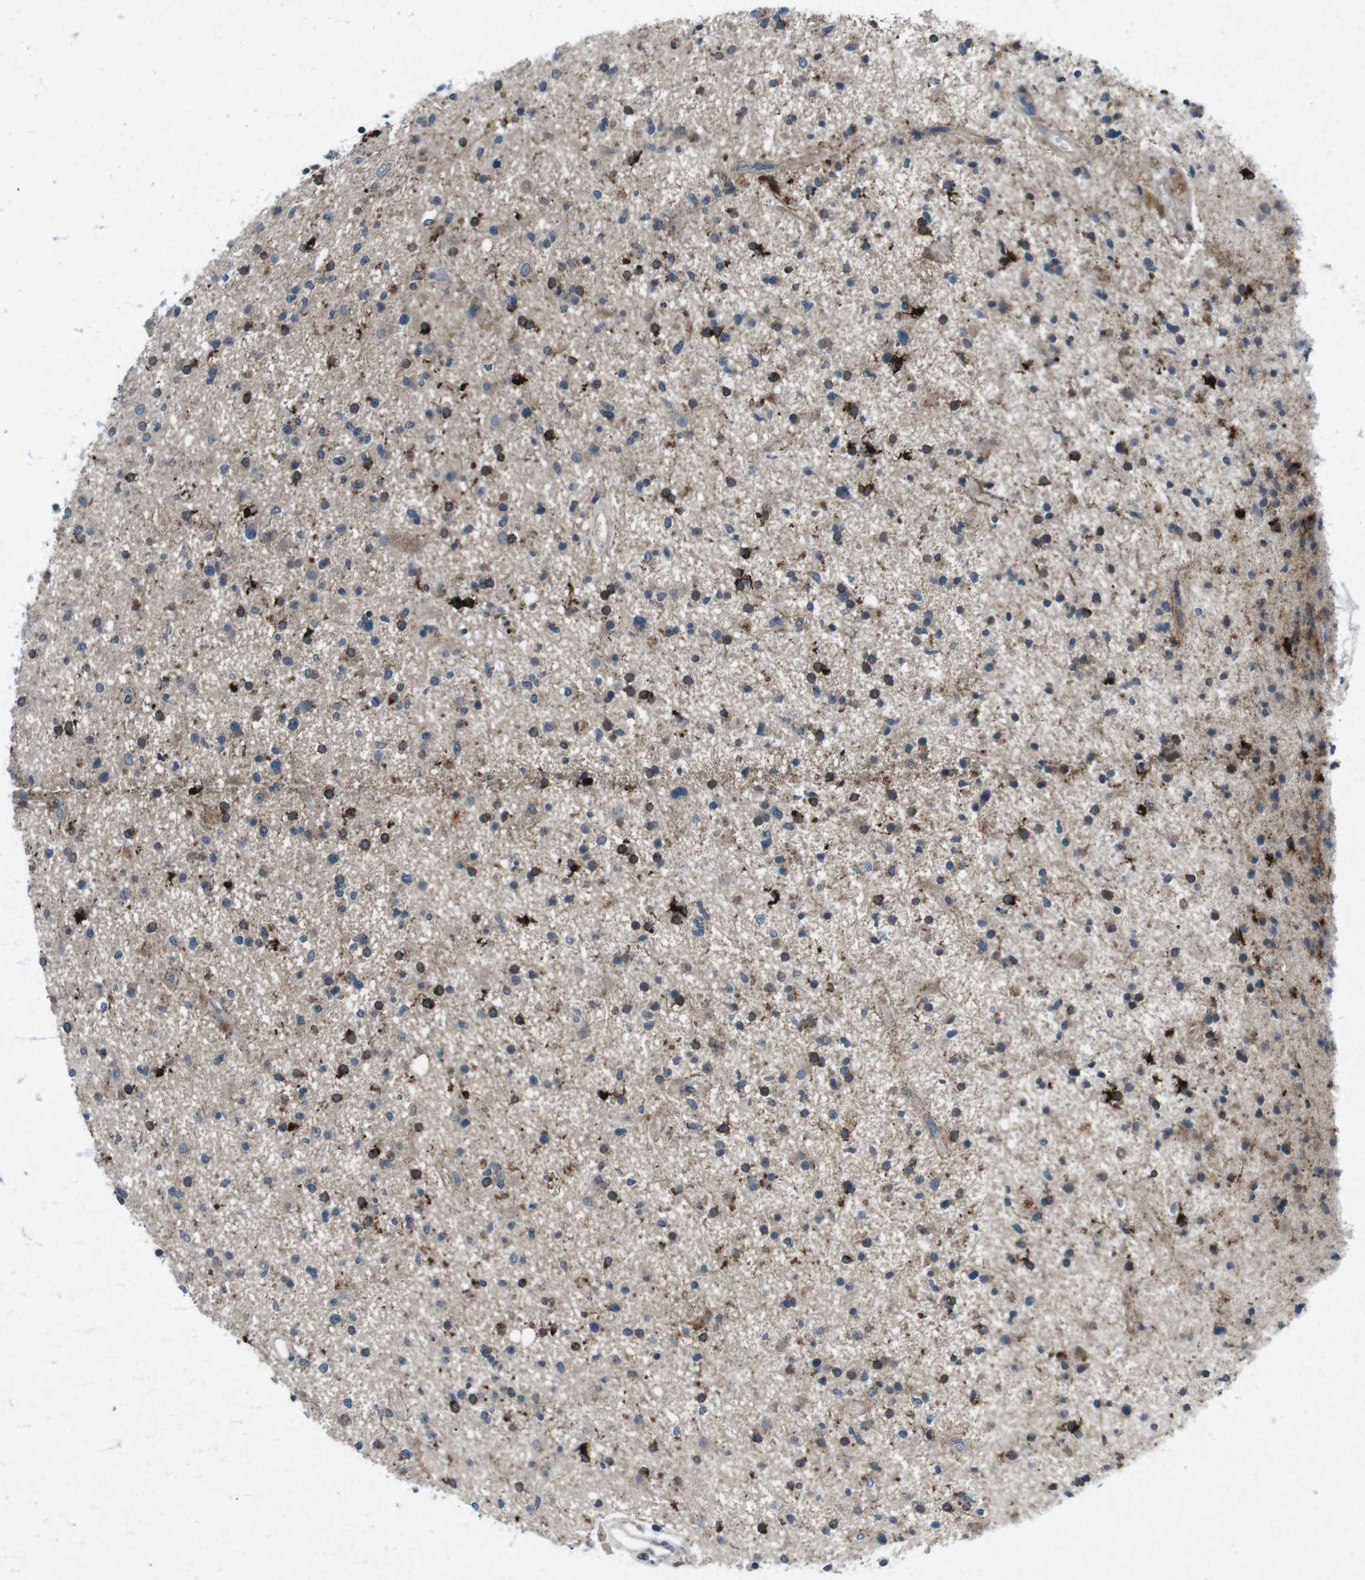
{"staining": {"intensity": "strong", "quantity": "25%-75%", "location": "cytoplasmic/membranous"}, "tissue": "glioma", "cell_type": "Tumor cells", "image_type": "cancer", "snomed": [{"axis": "morphology", "description": "Glioma, malignant, High grade"}, {"axis": "topography", "description": "Brain"}], "caption": "A high amount of strong cytoplasmic/membranous positivity is present in approximately 25%-75% of tumor cells in malignant high-grade glioma tissue.", "gene": "CDK16", "patient": {"sex": "male", "age": 33}}